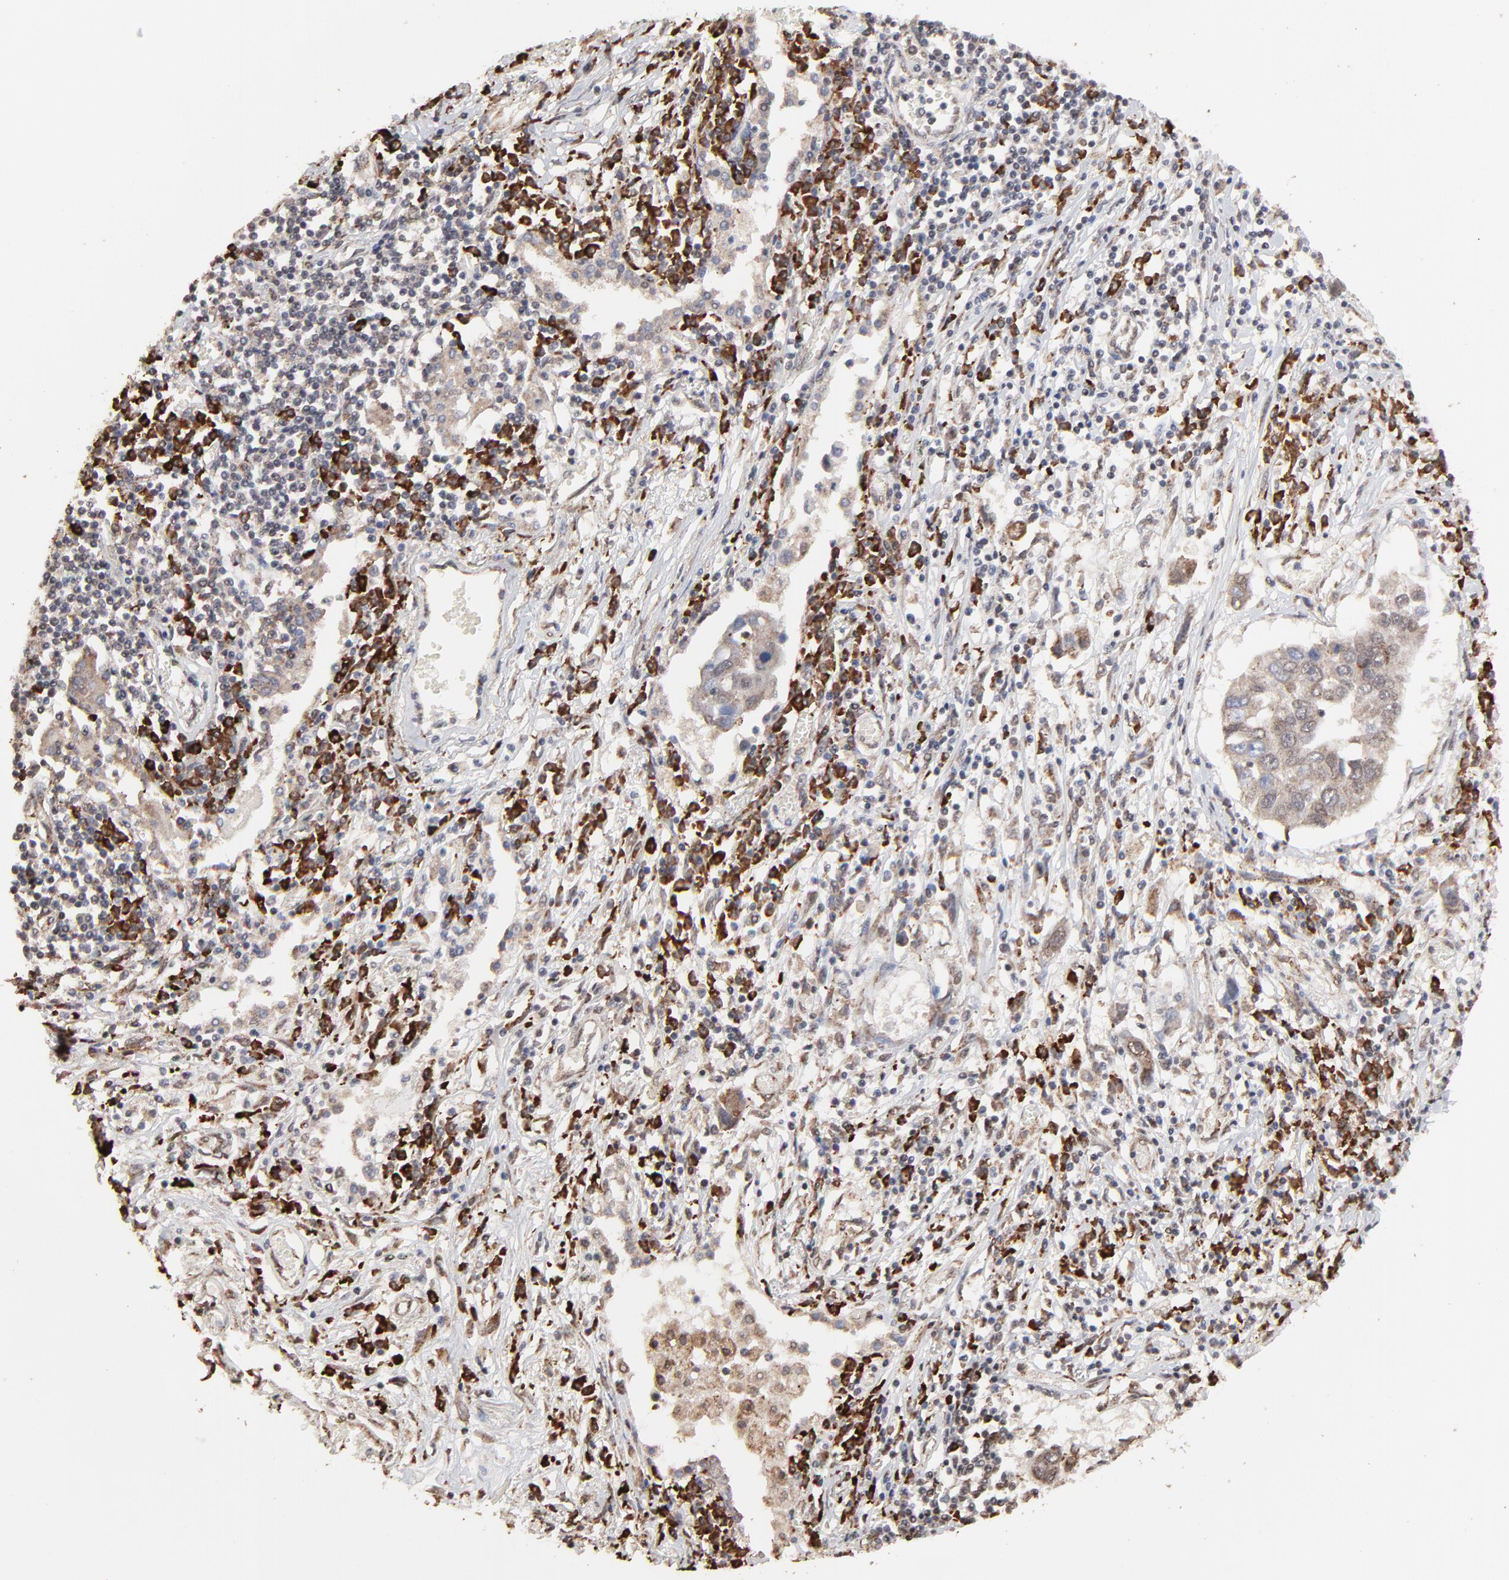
{"staining": {"intensity": "moderate", "quantity": ">75%", "location": "cytoplasmic/membranous"}, "tissue": "lung cancer", "cell_type": "Tumor cells", "image_type": "cancer", "snomed": [{"axis": "morphology", "description": "Squamous cell carcinoma, NOS"}, {"axis": "topography", "description": "Lung"}], "caption": "Moderate cytoplasmic/membranous protein staining is identified in about >75% of tumor cells in lung squamous cell carcinoma.", "gene": "CHM", "patient": {"sex": "male", "age": 71}}